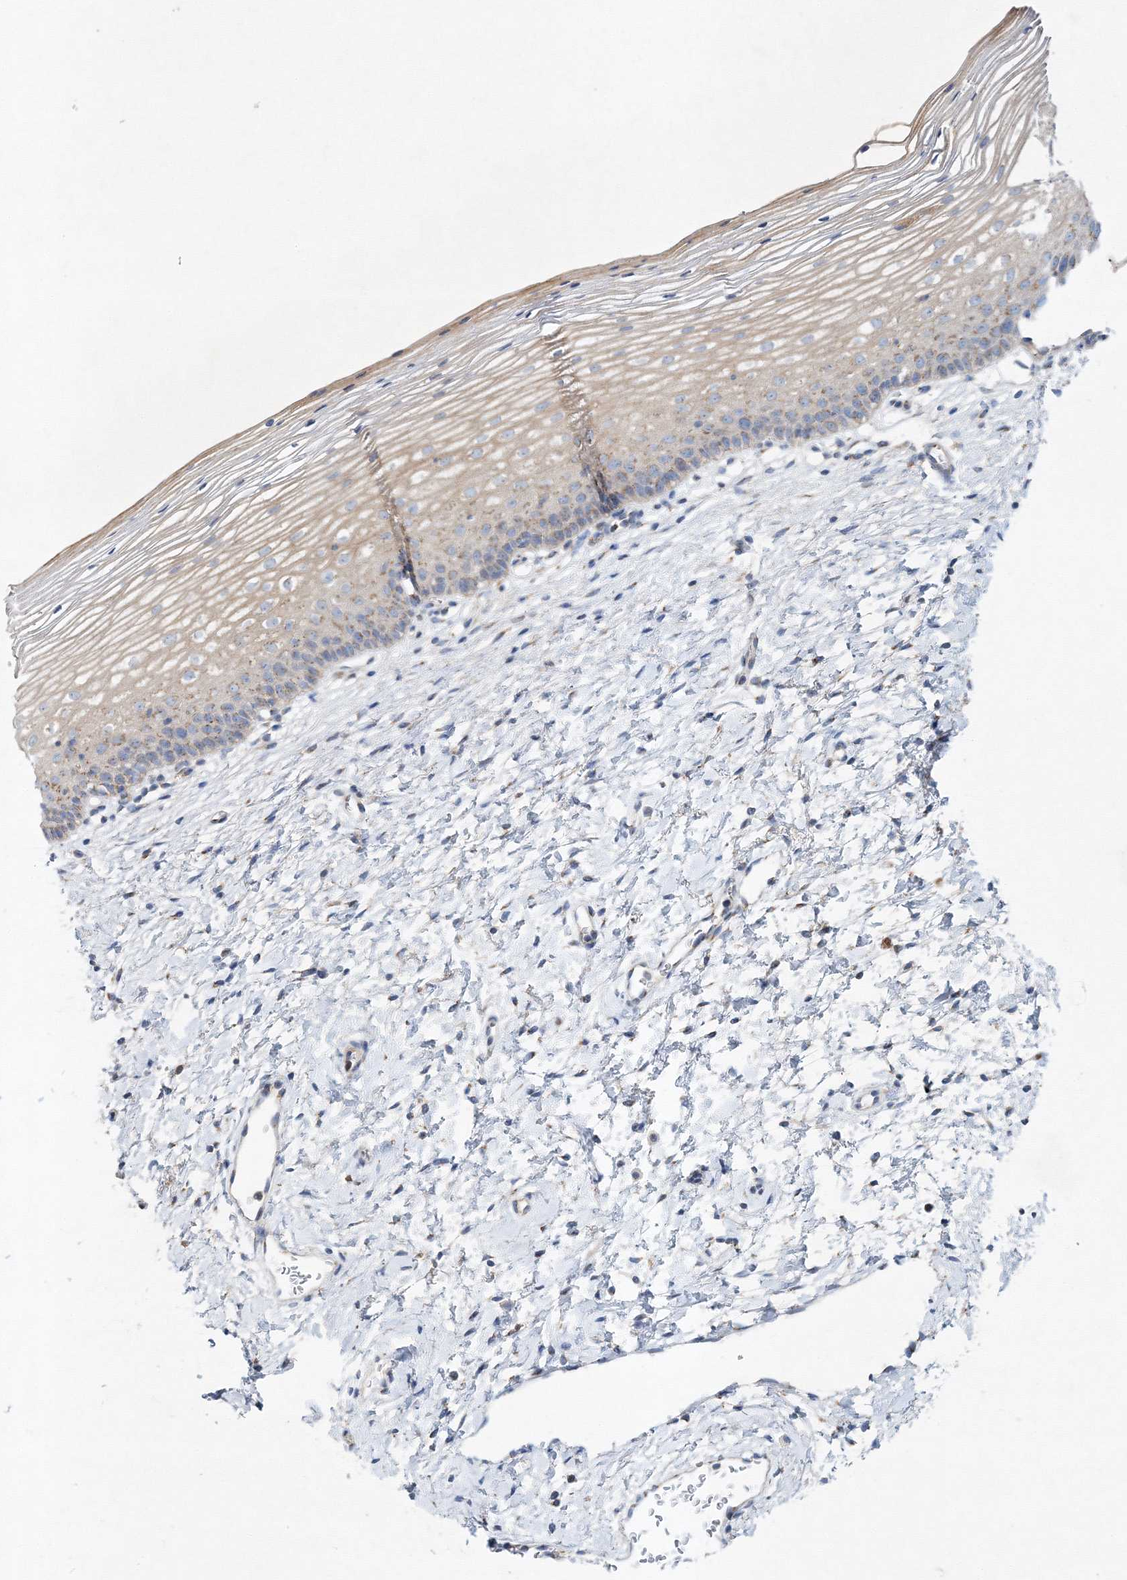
{"staining": {"intensity": "moderate", "quantity": "25%-75%", "location": "cytoplasmic/membranous"}, "tissue": "cervix", "cell_type": "Glandular cells", "image_type": "normal", "snomed": [{"axis": "morphology", "description": "Normal tissue, NOS"}, {"axis": "topography", "description": "Cervix"}], "caption": "Approximately 25%-75% of glandular cells in normal cervix reveal moderate cytoplasmic/membranous protein positivity as visualized by brown immunohistochemical staining.", "gene": "SEC23IP", "patient": {"sex": "female", "age": 72}}